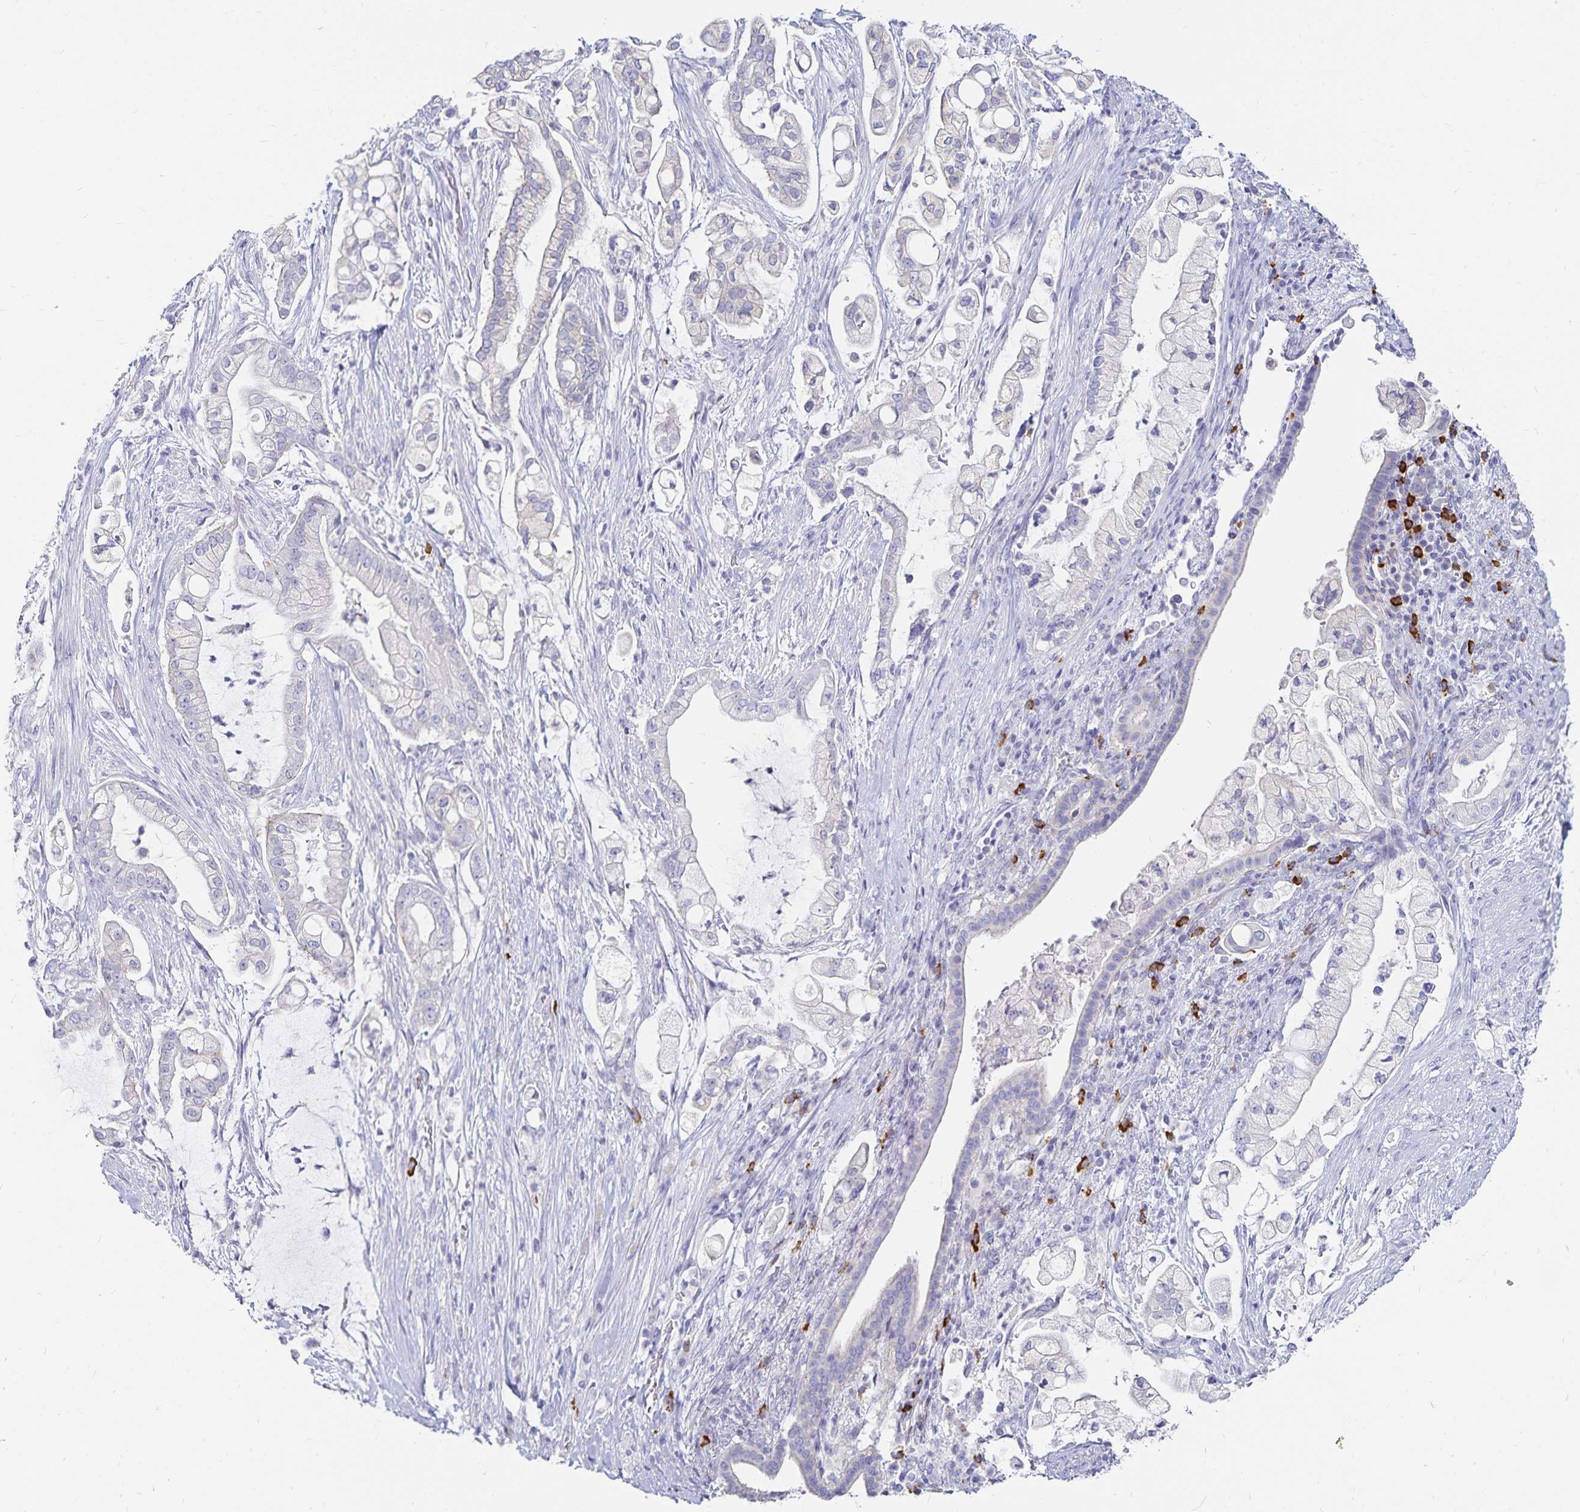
{"staining": {"intensity": "negative", "quantity": "none", "location": "none"}, "tissue": "pancreatic cancer", "cell_type": "Tumor cells", "image_type": "cancer", "snomed": [{"axis": "morphology", "description": "Adenocarcinoma, NOS"}, {"axis": "topography", "description": "Pancreas"}], "caption": "High magnification brightfield microscopy of pancreatic adenocarcinoma stained with DAB (brown) and counterstained with hematoxylin (blue): tumor cells show no significant positivity.", "gene": "TNIP1", "patient": {"sex": "female", "age": 69}}